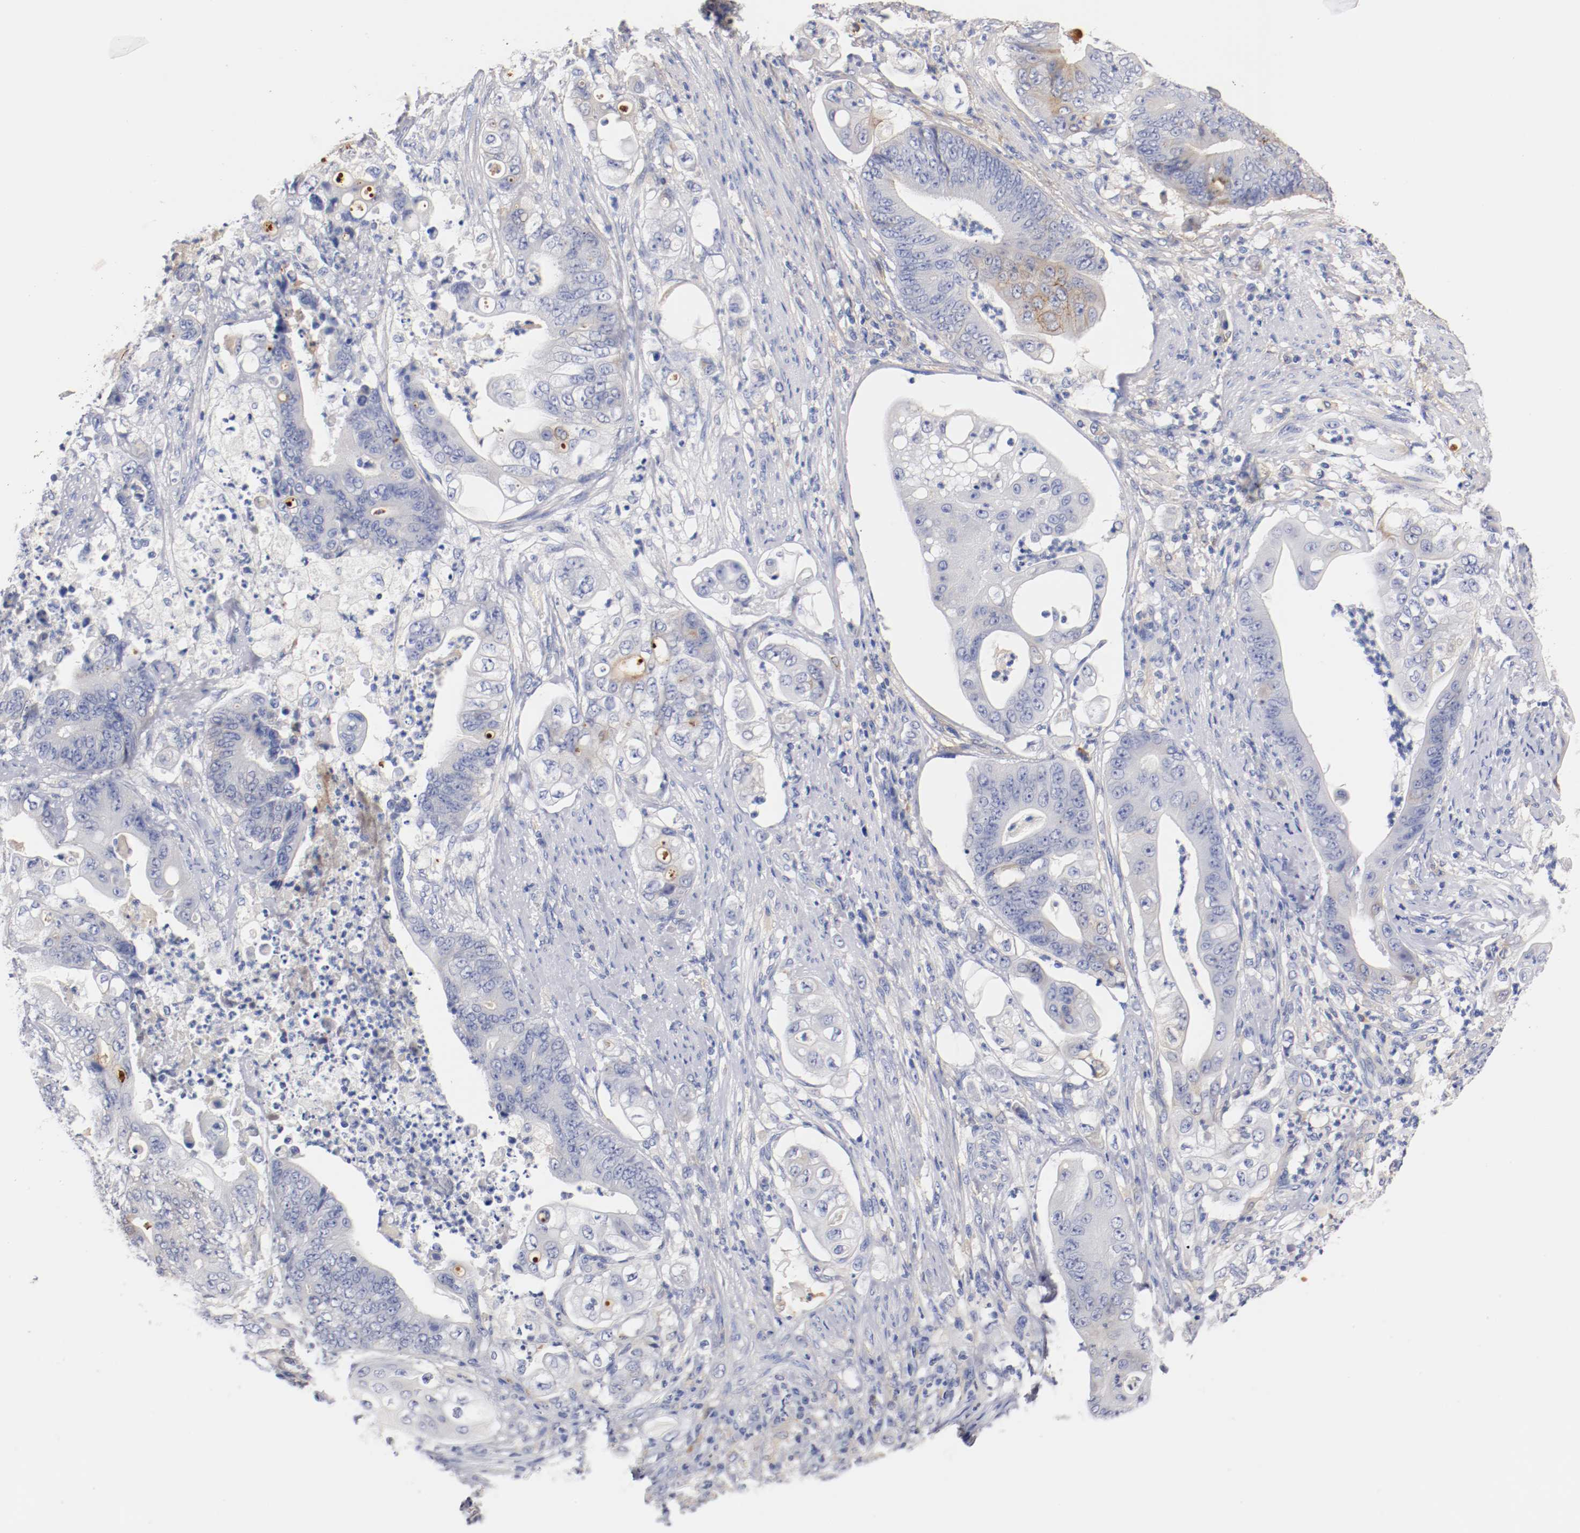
{"staining": {"intensity": "weak", "quantity": "<25%", "location": "cytoplasmic/membranous"}, "tissue": "stomach cancer", "cell_type": "Tumor cells", "image_type": "cancer", "snomed": [{"axis": "morphology", "description": "Adenocarcinoma, NOS"}, {"axis": "topography", "description": "Stomach"}], "caption": "High magnification brightfield microscopy of stomach adenocarcinoma stained with DAB (brown) and counterstained with hematoxylin (blue): tumor cells show no significant positivity.", "gene": "FGFBP1", "patient": {"sex": "female", "age": 73}}